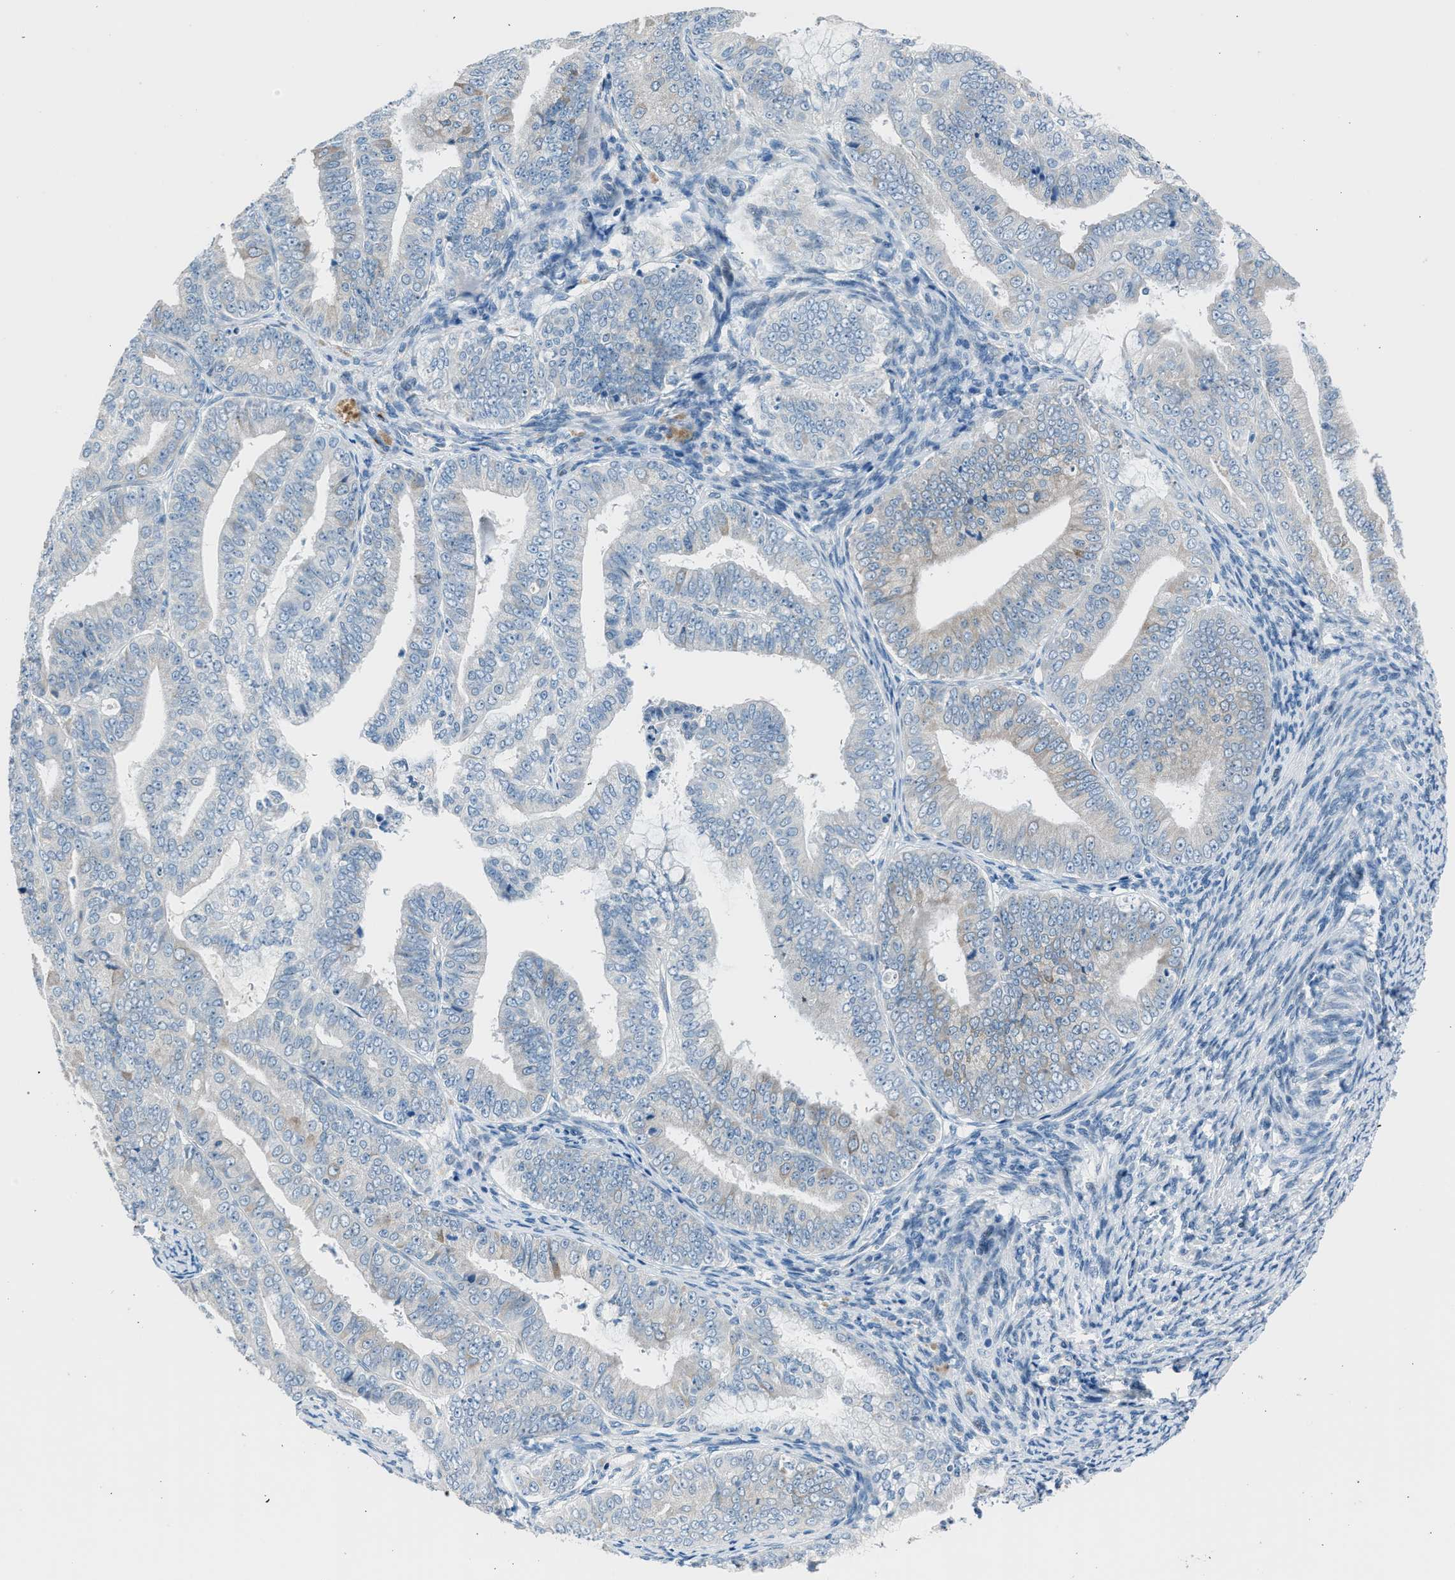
{"staining": {"intensity": "negative", "quantity": "none", "location": "none"}, "tissue": "endometrial cancer", "cell_type": "Tumor cells", "image_type": "cancer", "snomed": [{"axis": "morphology", "description": "Adenocarcinoma, NOS"}, {"axis": "topography", "description": "Endometrium"}], "caption": "High power microscopy photomicrograph of an immunohistochemistry (IHC) image of endometrial cancer (adenocarcinoma), revealing no significant positivity in tumor cells.", "gene": "RNF41", "patient": {"sex": "female", "age": 63}}